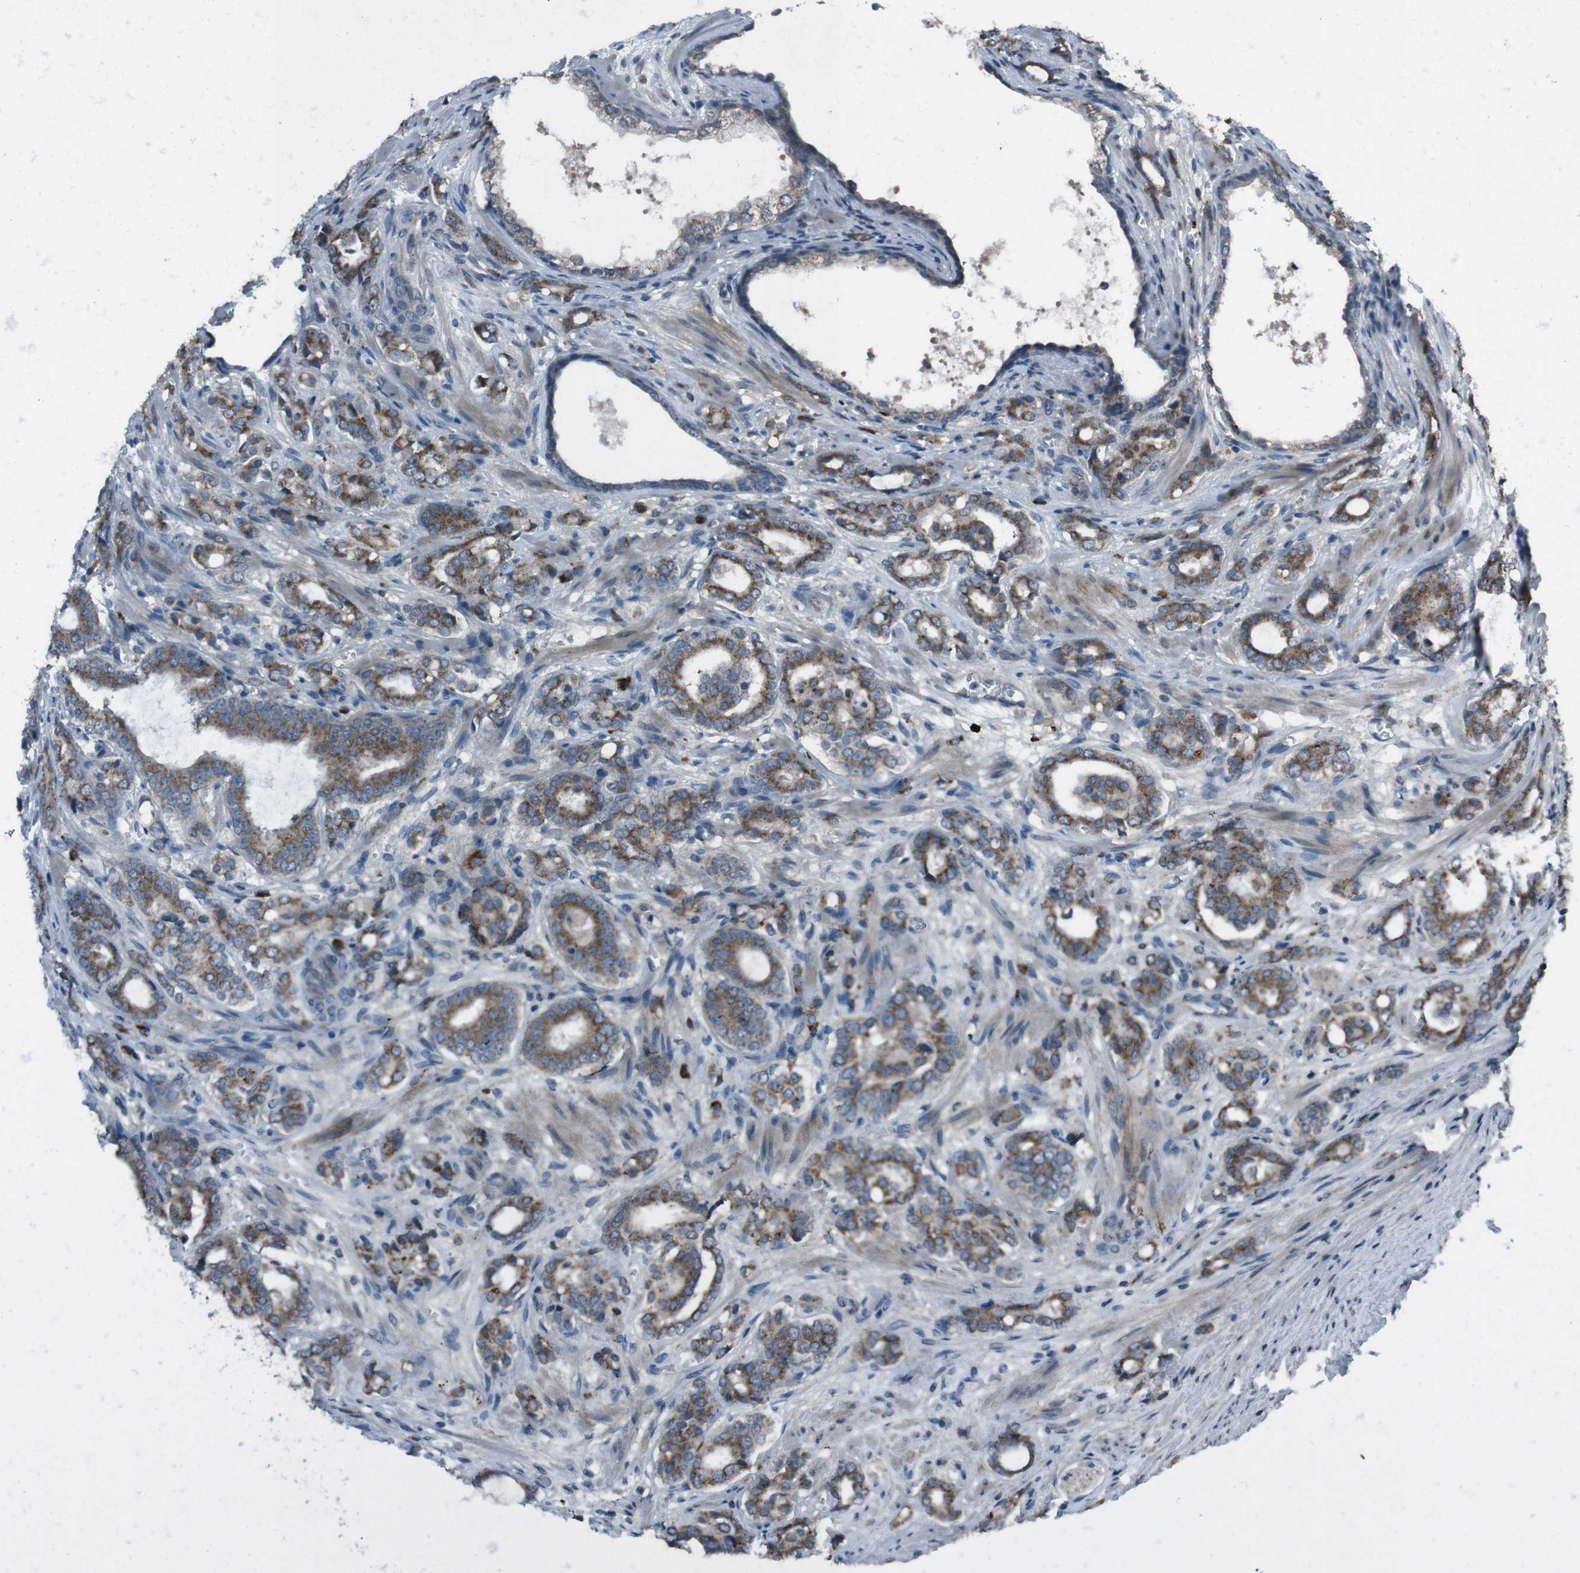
{"staining": {"intensity": "moderate", "quantity": ">75%", "location": "cytoplasmic/membranous"}, "tissue": "prostate cancer", "cell_type": "Tumor cells", "image_type": "cancer", "snomed": [{"axis": "morphology", "description": "Adenocarcinoma, High grade"}, {"axis": "topography", "description": "Prostate"}], "caption": "An immunohistochemistry photomicrograph of neoplastic tissue is shown. Protein staining in brown highlights moderate cytoplasmic/membranous positivity in adenocarcinoma (high-grade) (prostate) within tumor cells.", "gene": "EFNA5", "patient": {"sex": "male", "age": 64}}